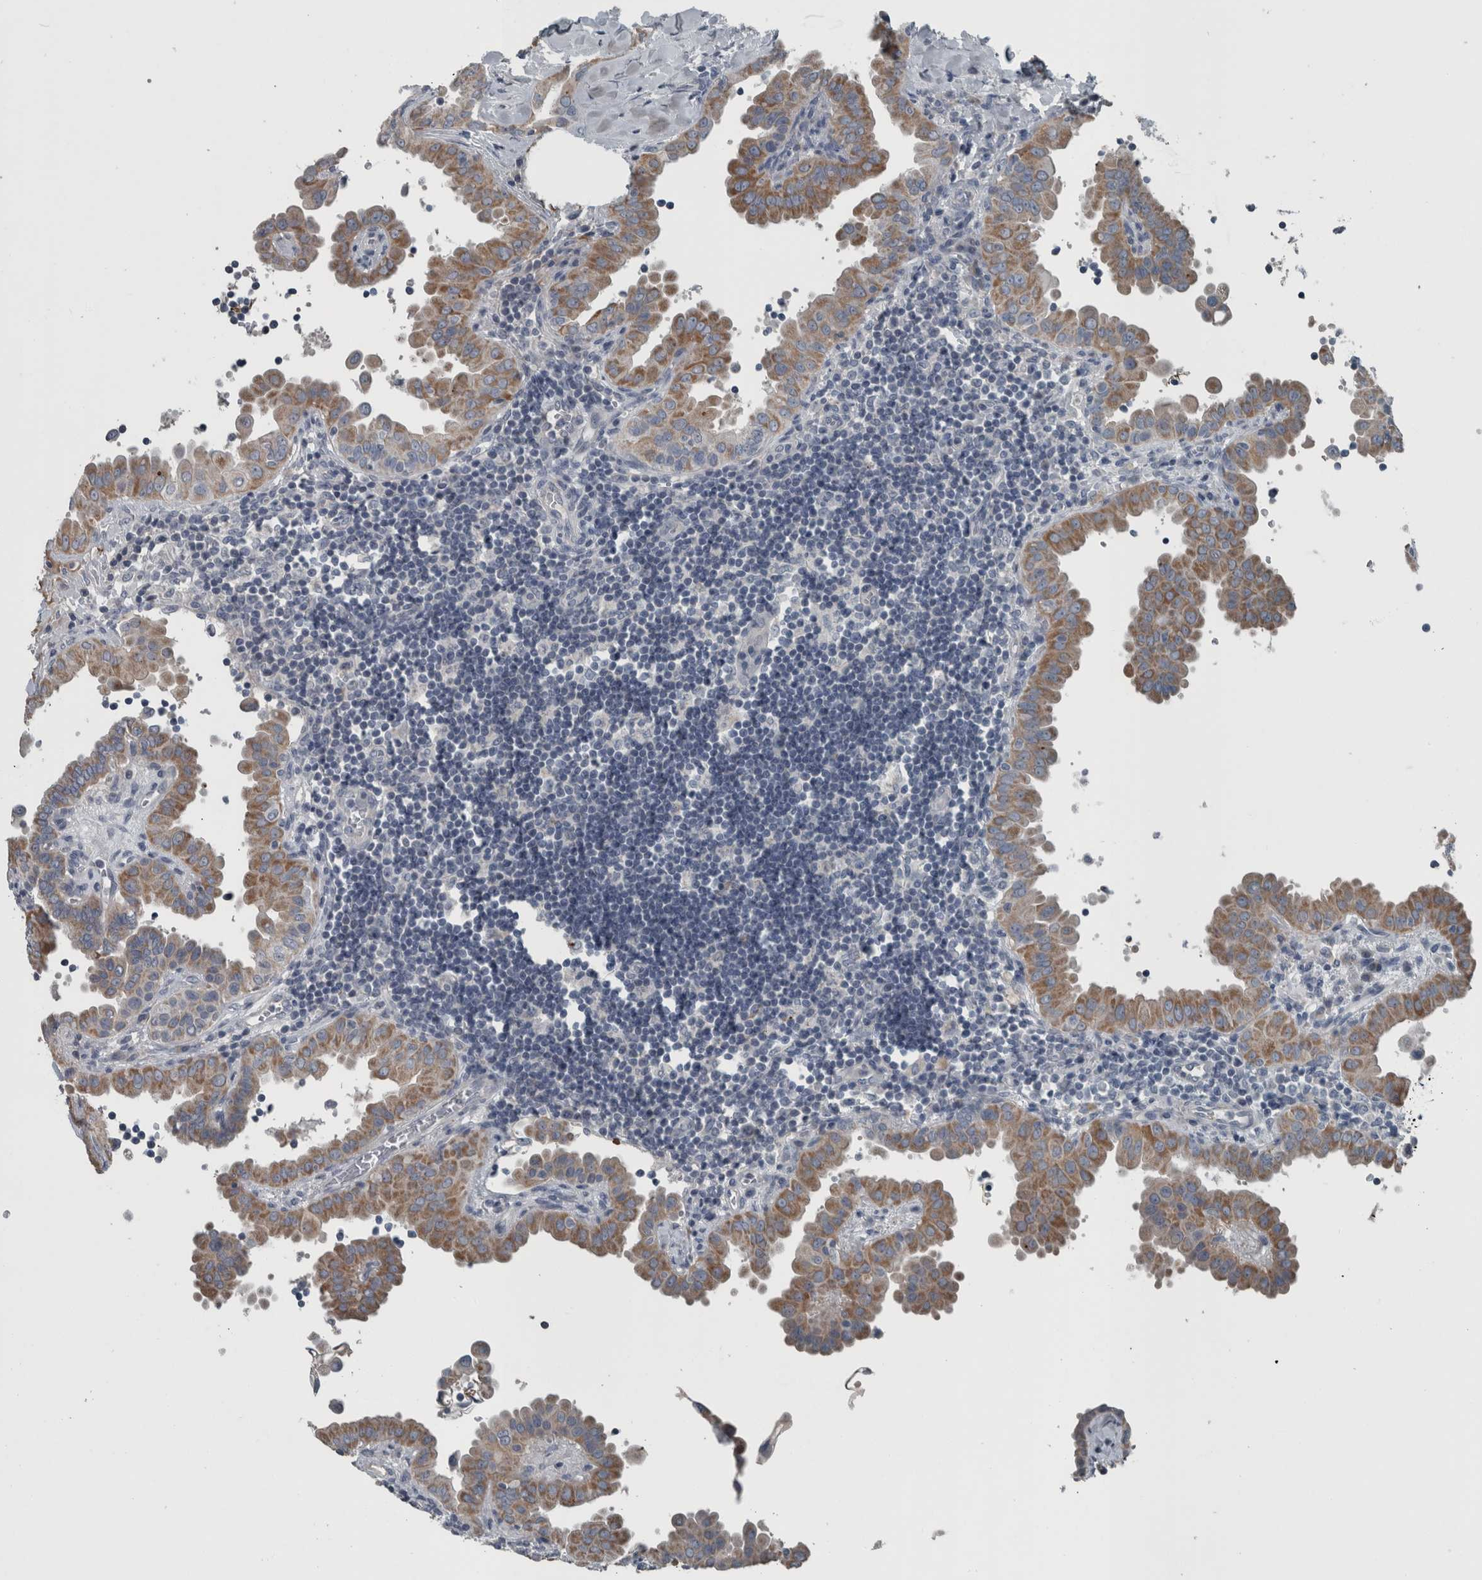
{"staining": {"intensity": "moderate", "quantity": ">75%", "location": "cytoplasmic/membranous"}, "tissue": "thyroid cancer", "cell_type": "Tumor cells", "image_type": "cancer", "snomed": [{"axis": "morphology", "description": "Papillary adenocarcinoma, NOS"}, {"axis": "topography", "description": "Thyroid gland"}], "caption": "Moderate cytoplasmic/membranous staining for a protein is present in about >75% of tumor cells of thyroid cancer using IHC.", "gene": "KRT20", "patient": {"sex": "male", "age": 33}}